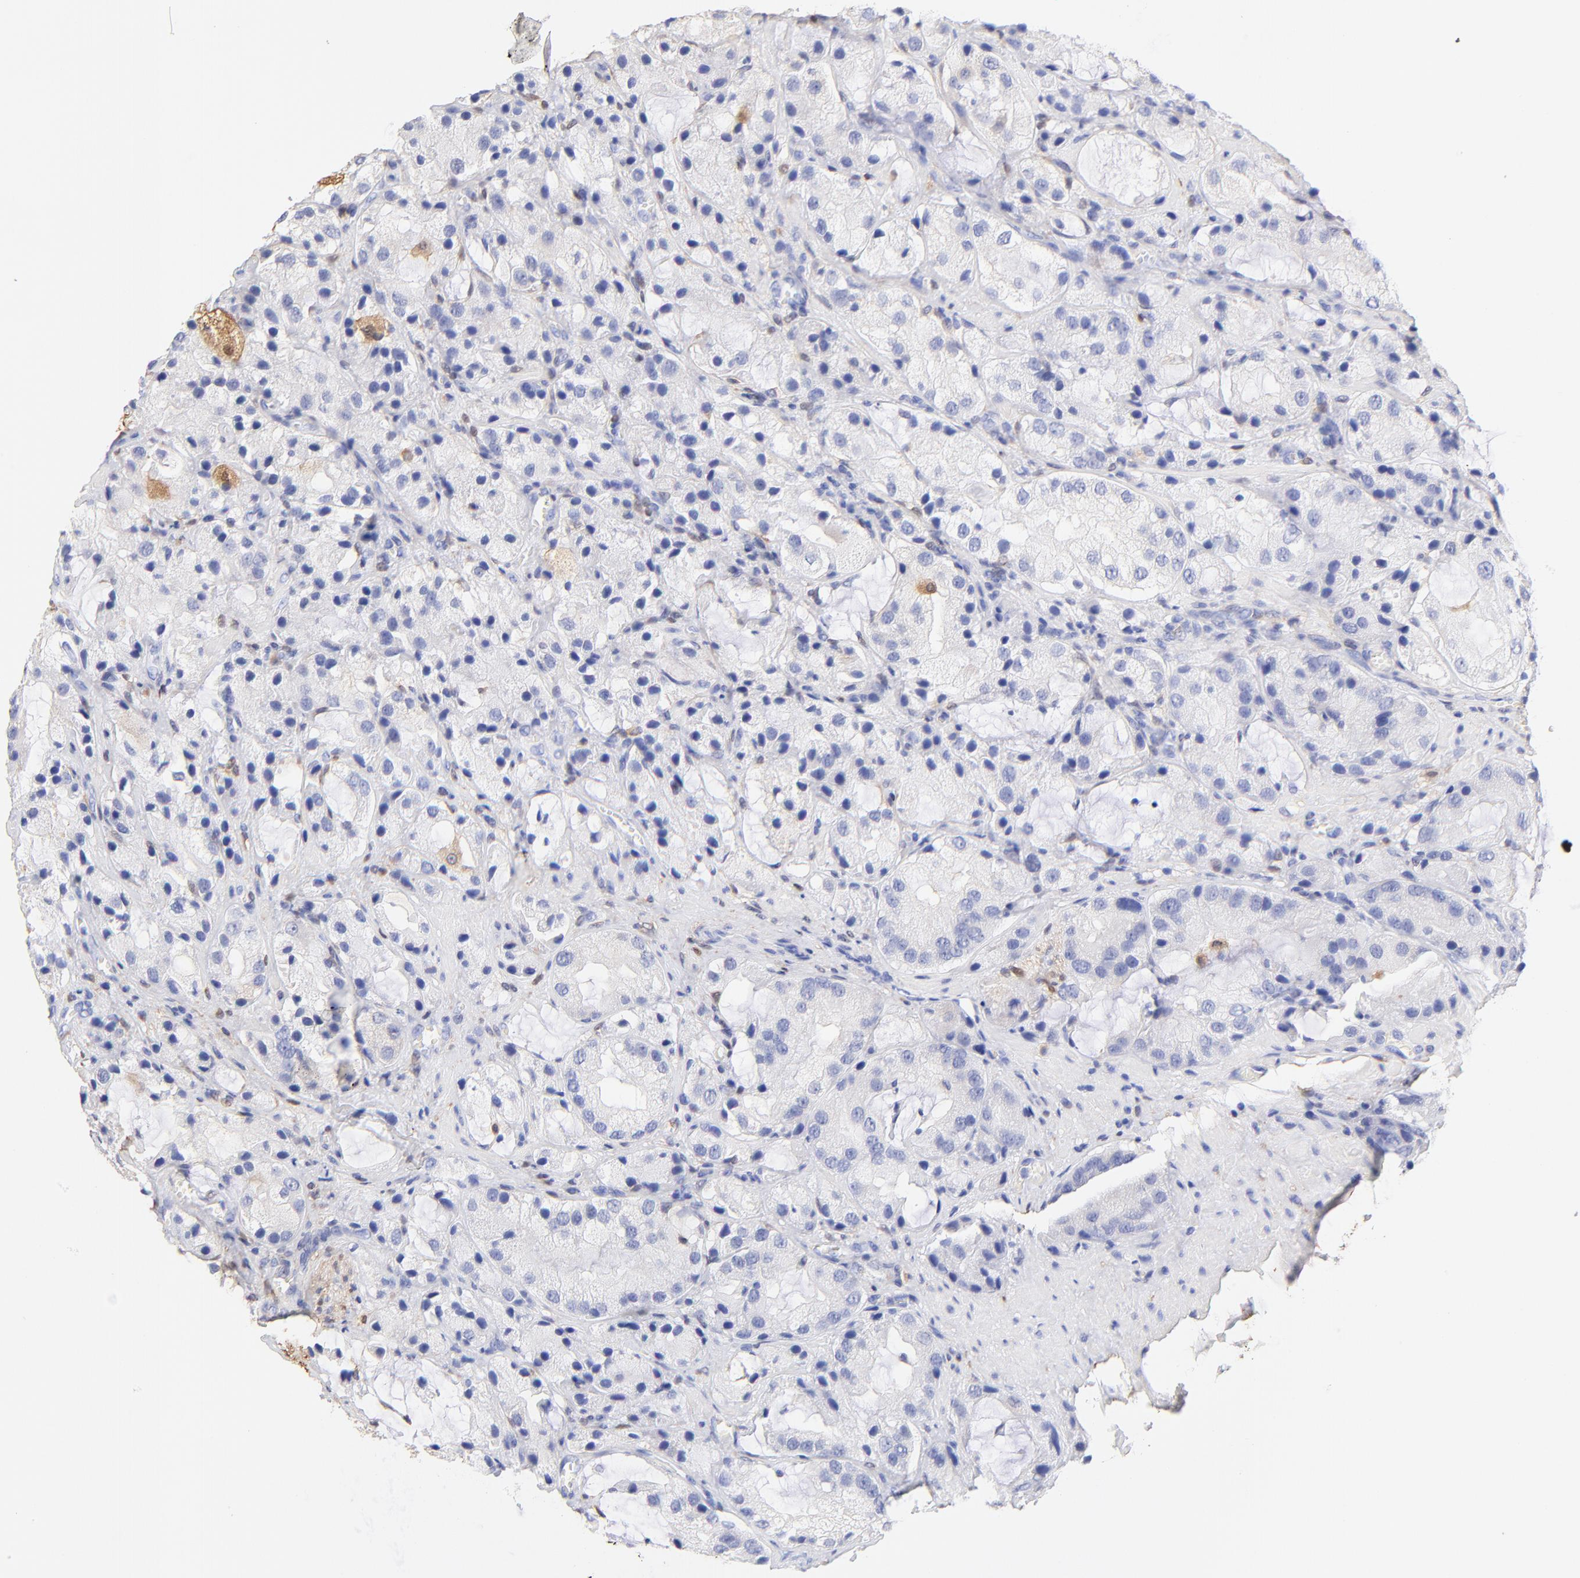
{"staining": {"intensity": "negative", "quantity": "none", "location": "none"}, "tissue": "prostate cancer", "cell_type": "Tumor cells", "image_type": "cancer", "snomed": [{"axis": "morphology", "description": "Adenocarcinoma, High grade"}, {"axis": "topography", "description": "Prostate"}], "caption": "Micrograph shows no significant protein positivity in tumor cells of prostate cancer (high-grade adenocarcinoma). (Immunohistochemistry, brightfield microscopy, high magnification).", "gene": "ALDH1A1", "patient": {"sex": "male", "age": 70}}